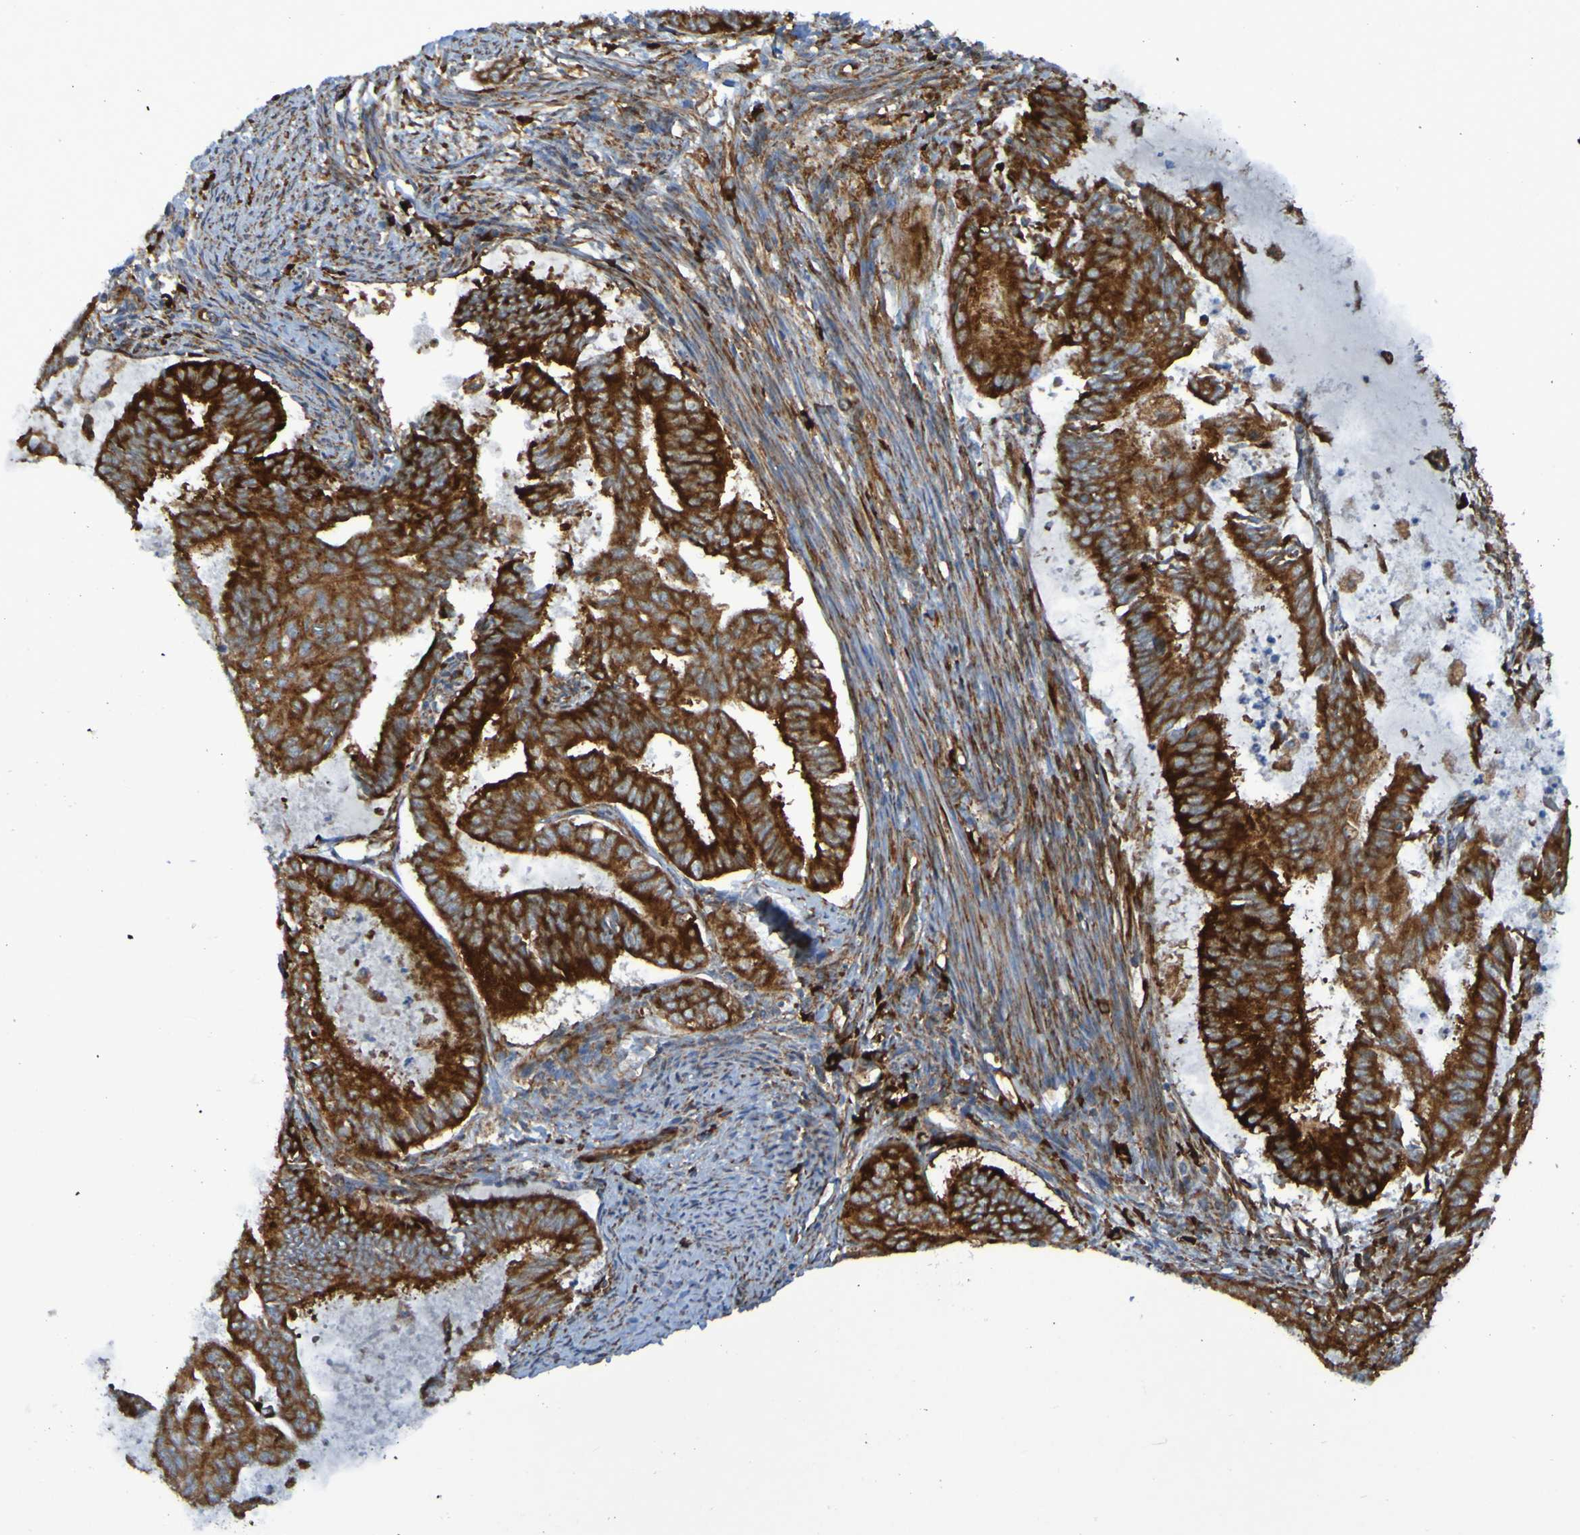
{"staining": {"intensity": "strong", "quantity": ">75%", "location": "cytoplasmic/membranous"}, "tissue": "endometrial cancer", "cell_type": "Tumor cells", "image_type": "cancer", "snomed": [{"axis": "morphology", "description": "Adenocarcinoma, NOS"}, {"axis": "topography", "description": "Endometrium"}], "caption": "The photomicrograph shows staining of adenocarcinoma (endometrial), revealing strong cytoplasmic/membranous protein staining (brown color) within tumor cells.", "gene": "RPL10", "patient": {"sex": "female", "age": 86}}